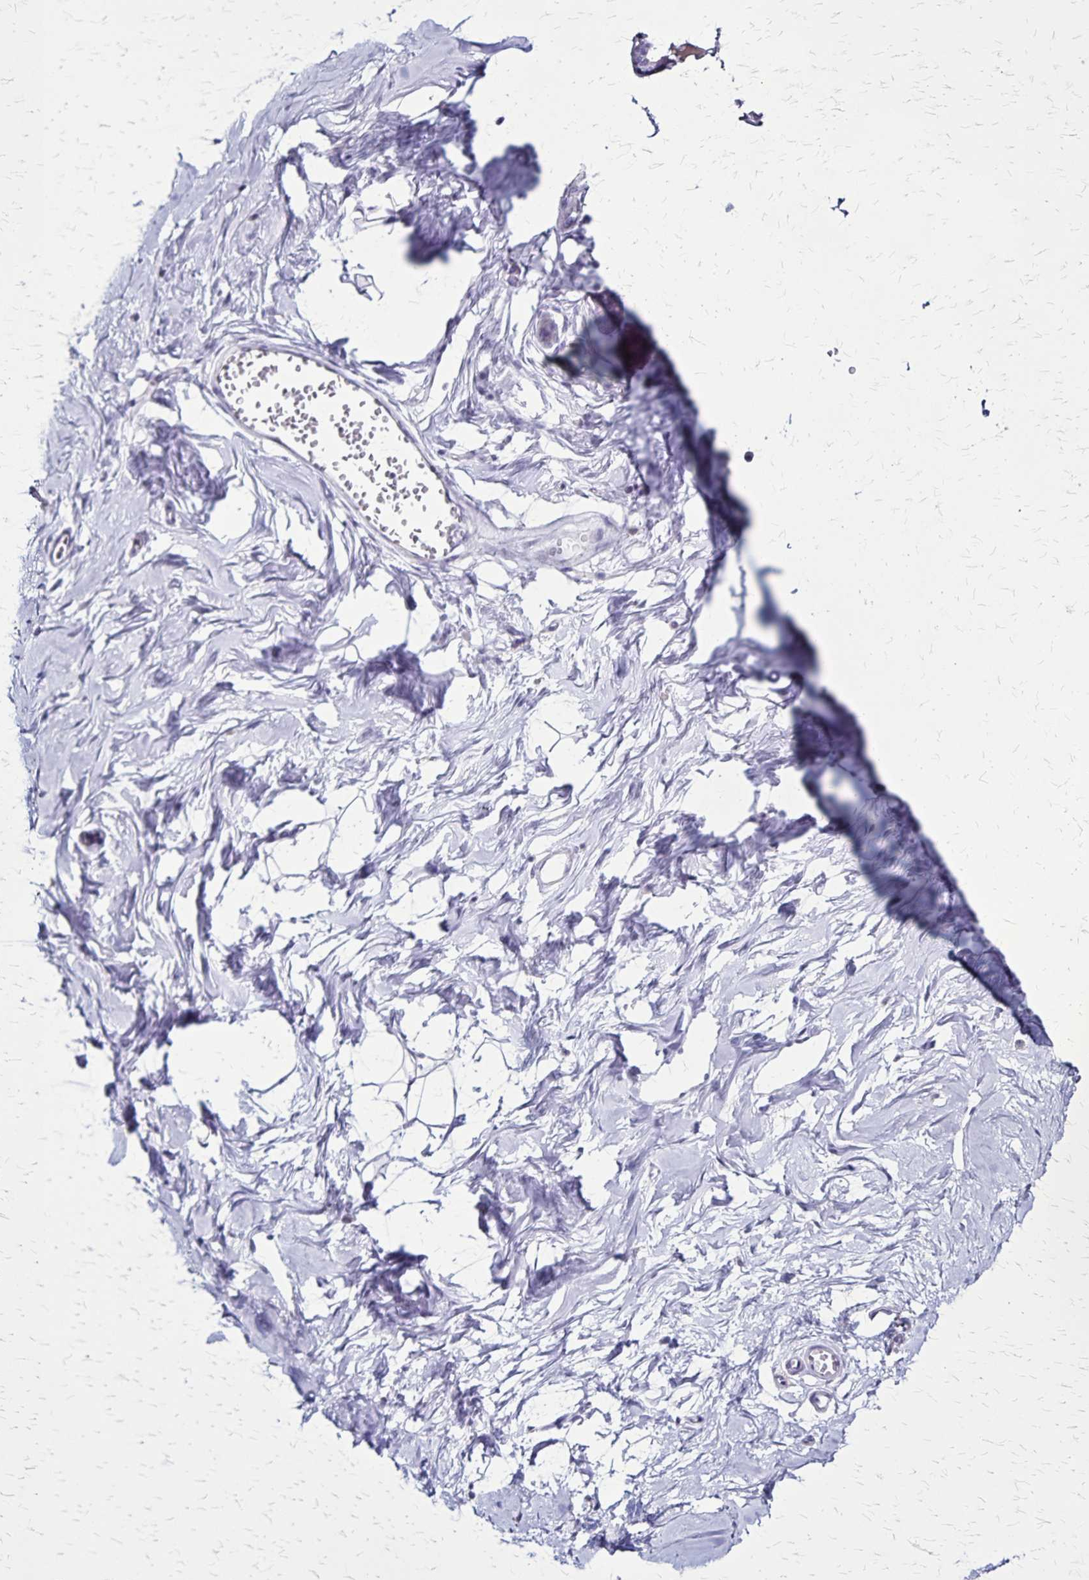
{"staining": {"intensity": "negative", "quantity": "none", "location": "none"}, "tissue": "breast", "cell_type": "Adipocytes", "image_type": "normal", "snomed": [{"axis": "morphology", "description": "Normal tissue, NOS"}, {"axis": "topography", "description": "Breast"}], "caption": "Photomicrograph shows no significant protein staining in adipocytes of normal breast.", "gene": "PLXNA4", "patient": {"sex": "female", "age": 45}}